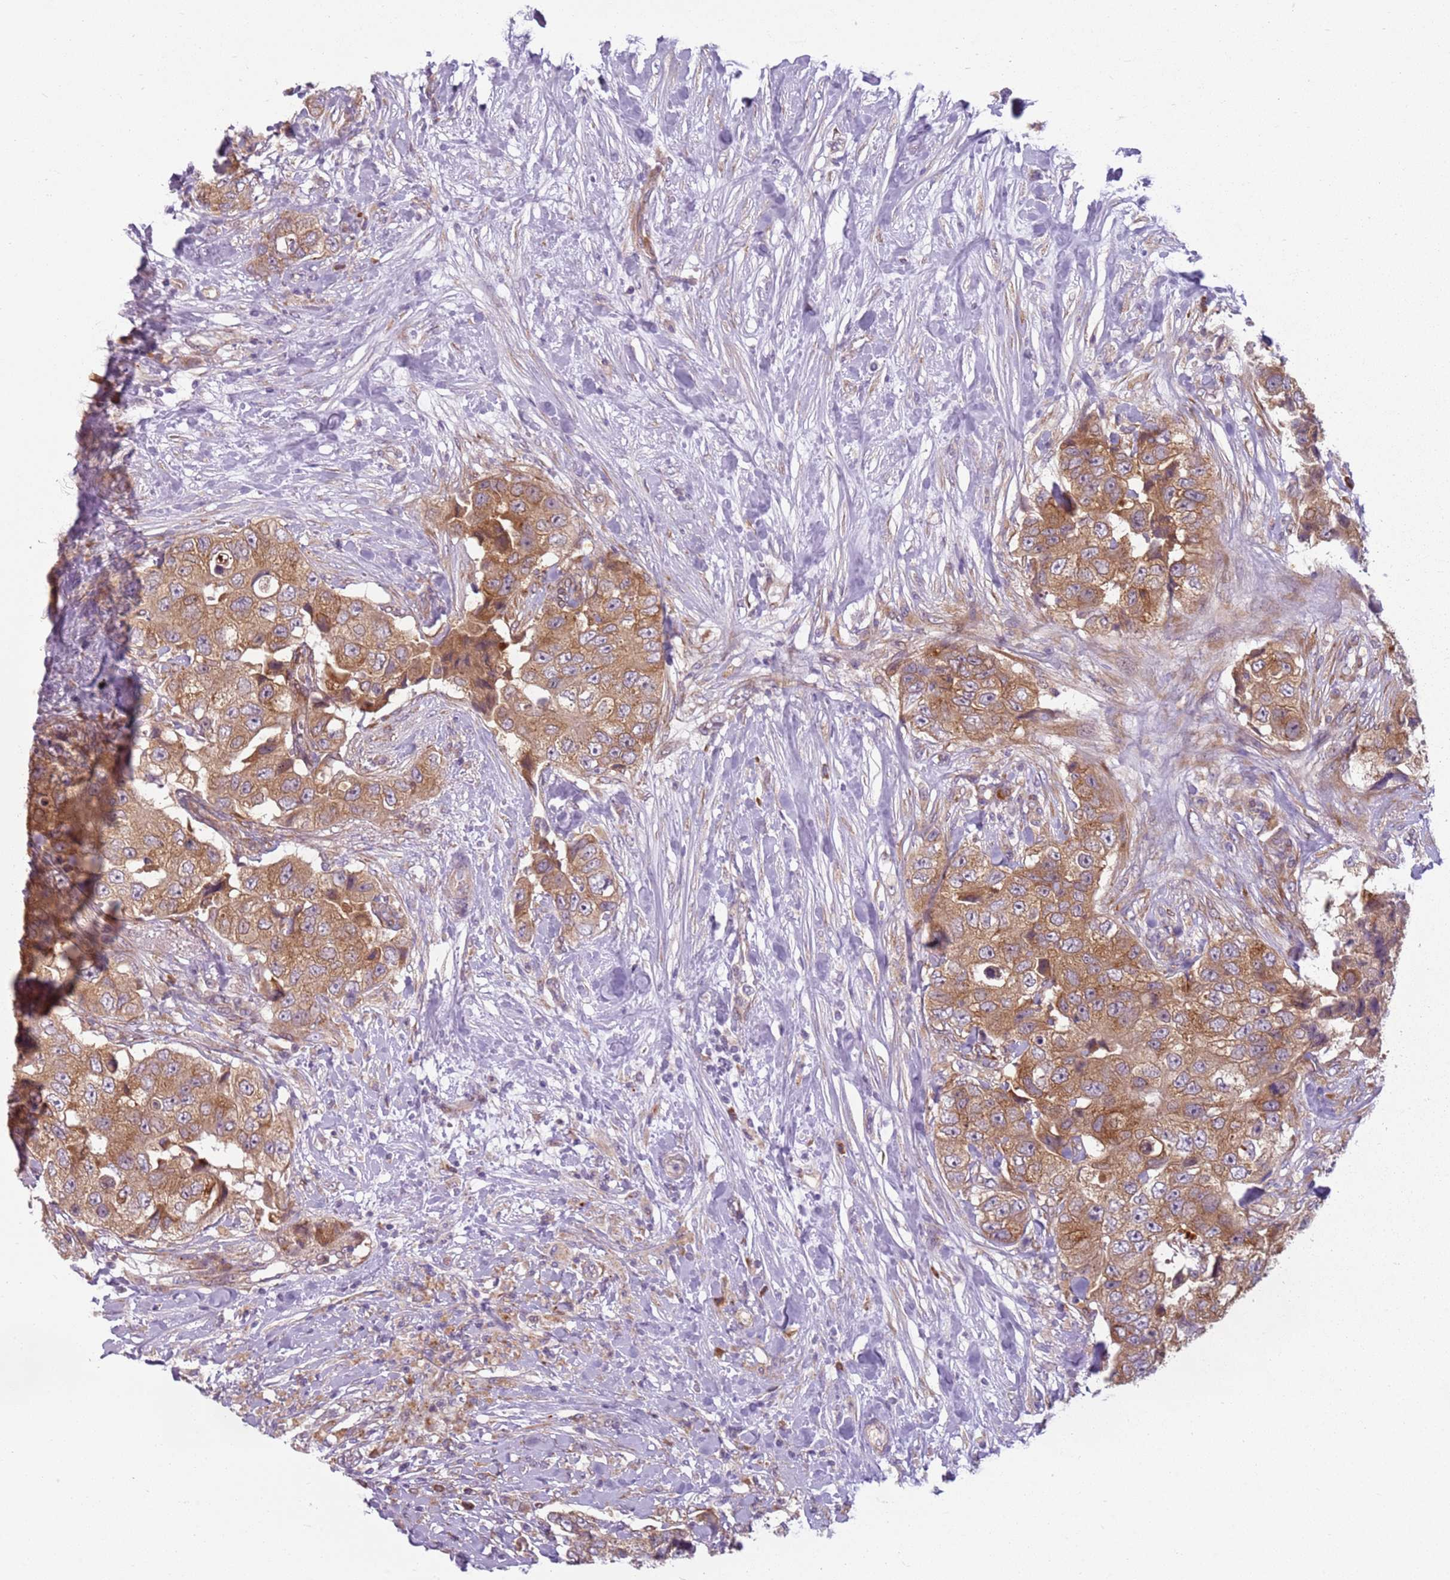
{"staining": {"intensity": "moderate", "quantity": ">75%", "location": "cytoplasmic/membranous"}, "tissue": "breast cancer", "cell_type": "Tumor cells", "image_type": "cancer", "snomed": [{"axis": "morphology", "description": "Normal tissue, NOS"}, {"axis": "morphology", "description": "Duct carcinoma"}, {"axis": "topography", "description": "Breast"}], "caption": "Human breast cancer stained with a brown dye exhibits moderate cytoplasmic/membranous positive expression in approximately >75% of tumor cells.", "gene": "RPS28", "patient": {"sex": "female", "age": 62}}